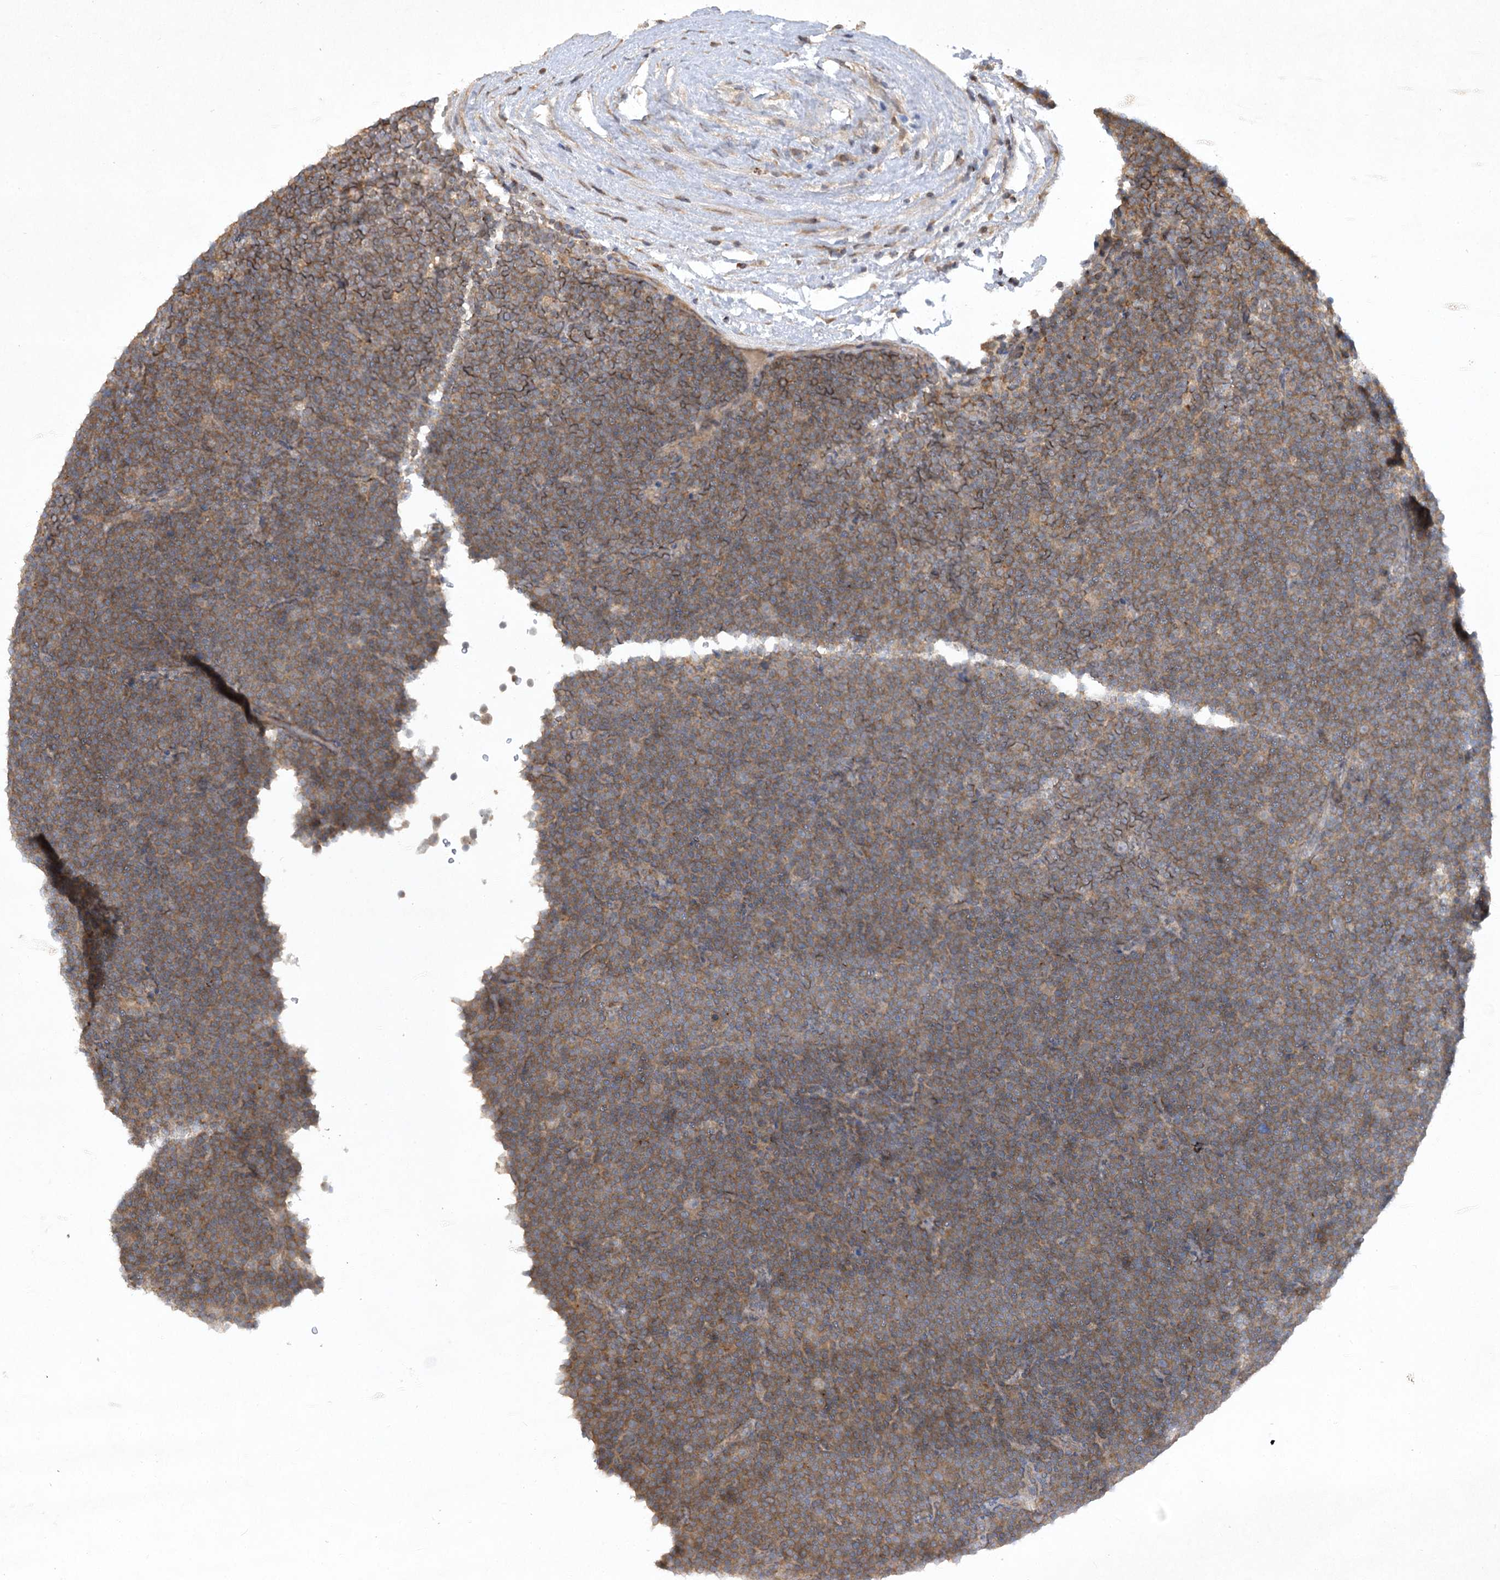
{"staining": {"intensity": "moderate", "quantity": ">75%", "location": "cytoplasmic/membranous"}, "tissue": "lymphoma", "cell_type": "Tumor cells", "image_type": "cancer", "snomed": [{"axis": "morphology", "description": "Malignant lymphoma, non-Hodgkin's type, Low grade"}, {"axis": "topography", "description": "Lymph node"}], "caption": "Immunohistochemistry of human low-grade malignant lymphoma, non-Hodgkin's type displays medium levels of moderate cytoplasmic/membranous staining in about >75% of tumor cells.", "gene": "TRAF3IP1", "patient": {"sex": "female", "age": 67}}